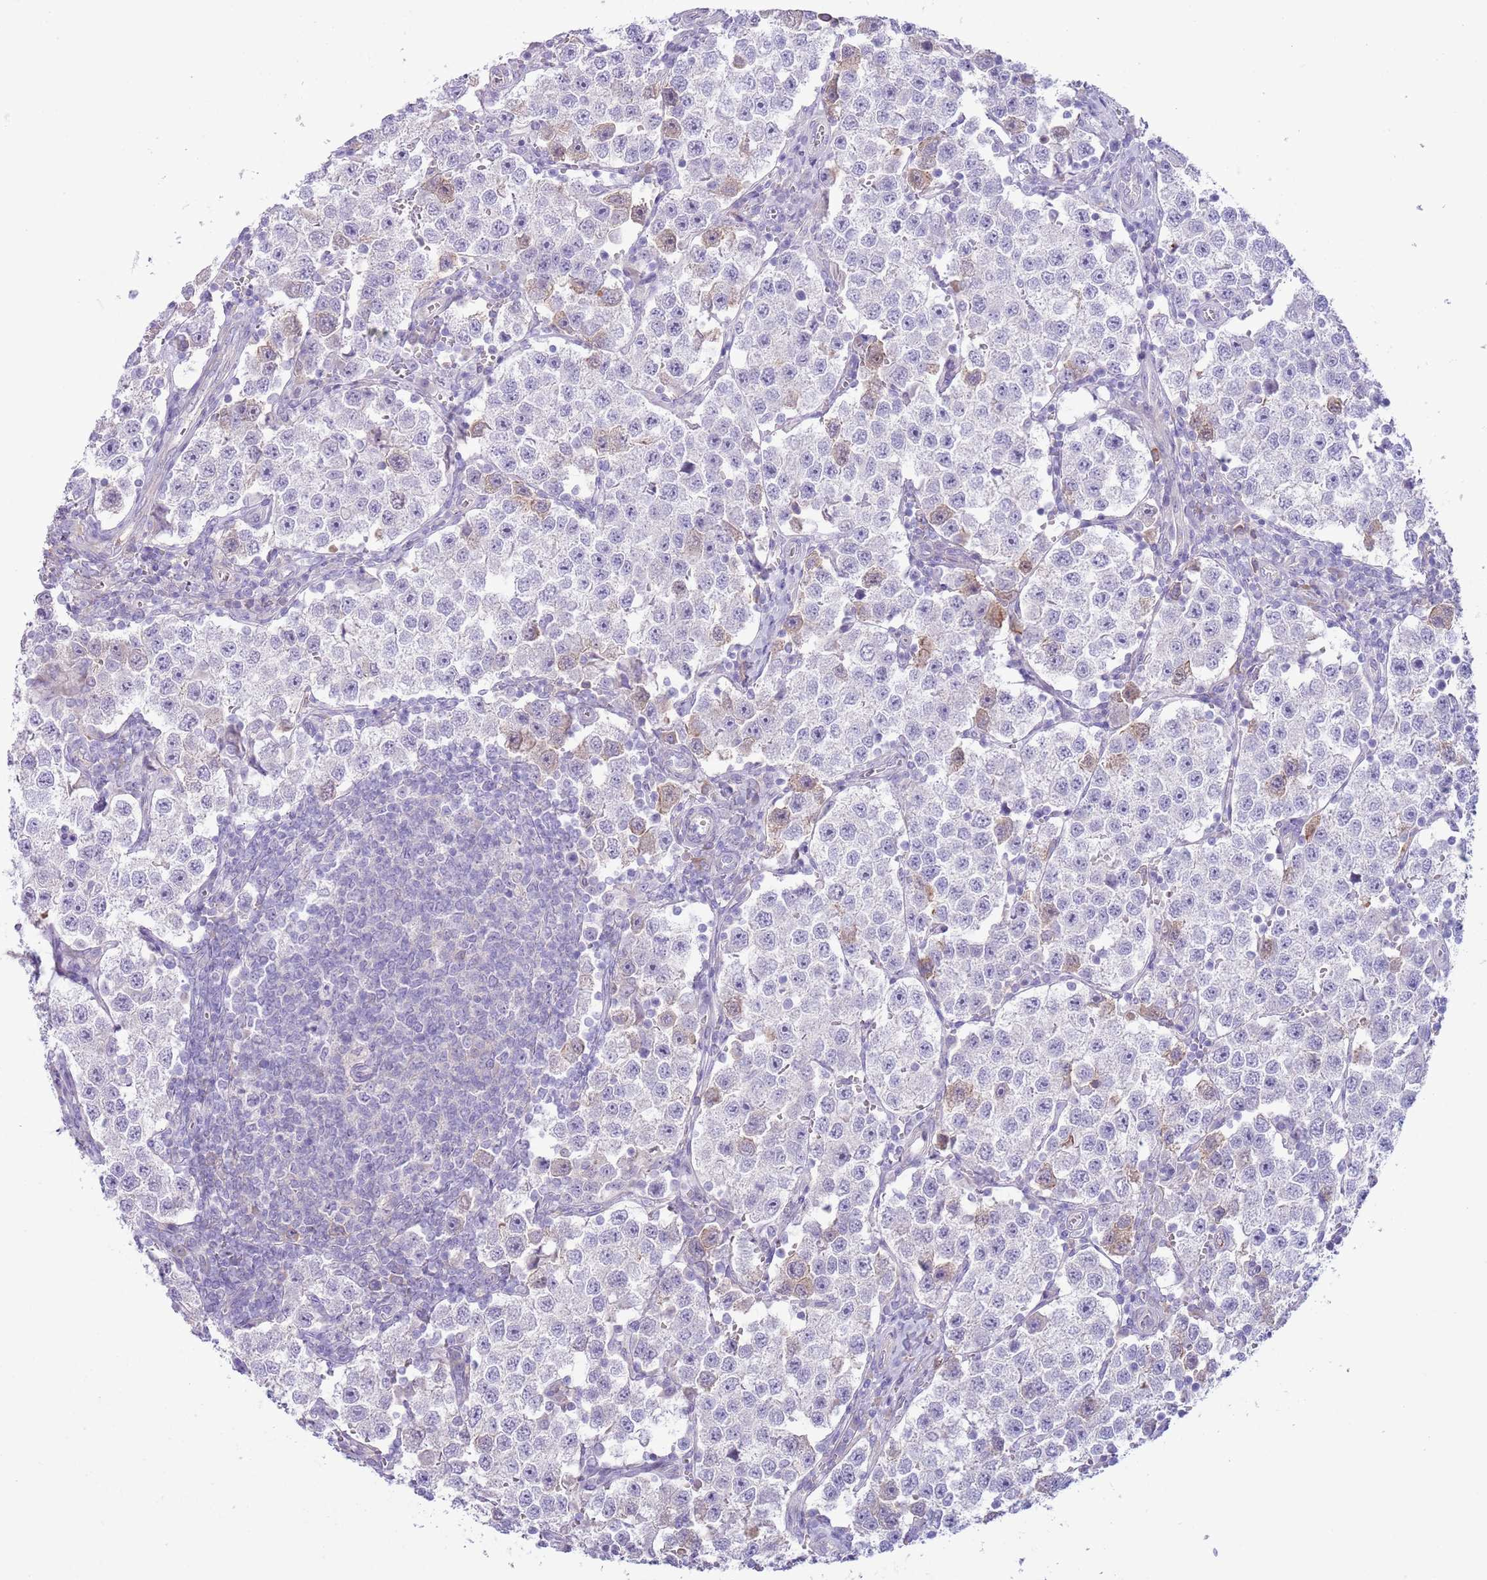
{"staining": {"intensity": "negative", "quantity": "none", "location": "none"}, "tissue": "testis cancer", "cell_type": "Tumor cells", "image_type": "cancer", "snomed": [{"axis": "morphology", "description": "Seminoma, NOS"}, {"axis": "topography", "description": "Testis"}], "caption": "Immunohistochemistry photomicrograph of neoplastic tissue: human seminoma (testis) stained with DAB shows no significant protein expression in tumor cells. (Stains: DAB (3,3'-diaminobenzidine) immunohistochemistry (IHC) with hematoxylin counter stain, Microscopy: brightfield microscopy at high magnification).", "gene": "CFH", "patient": {"sex": "male", "age": 37}}